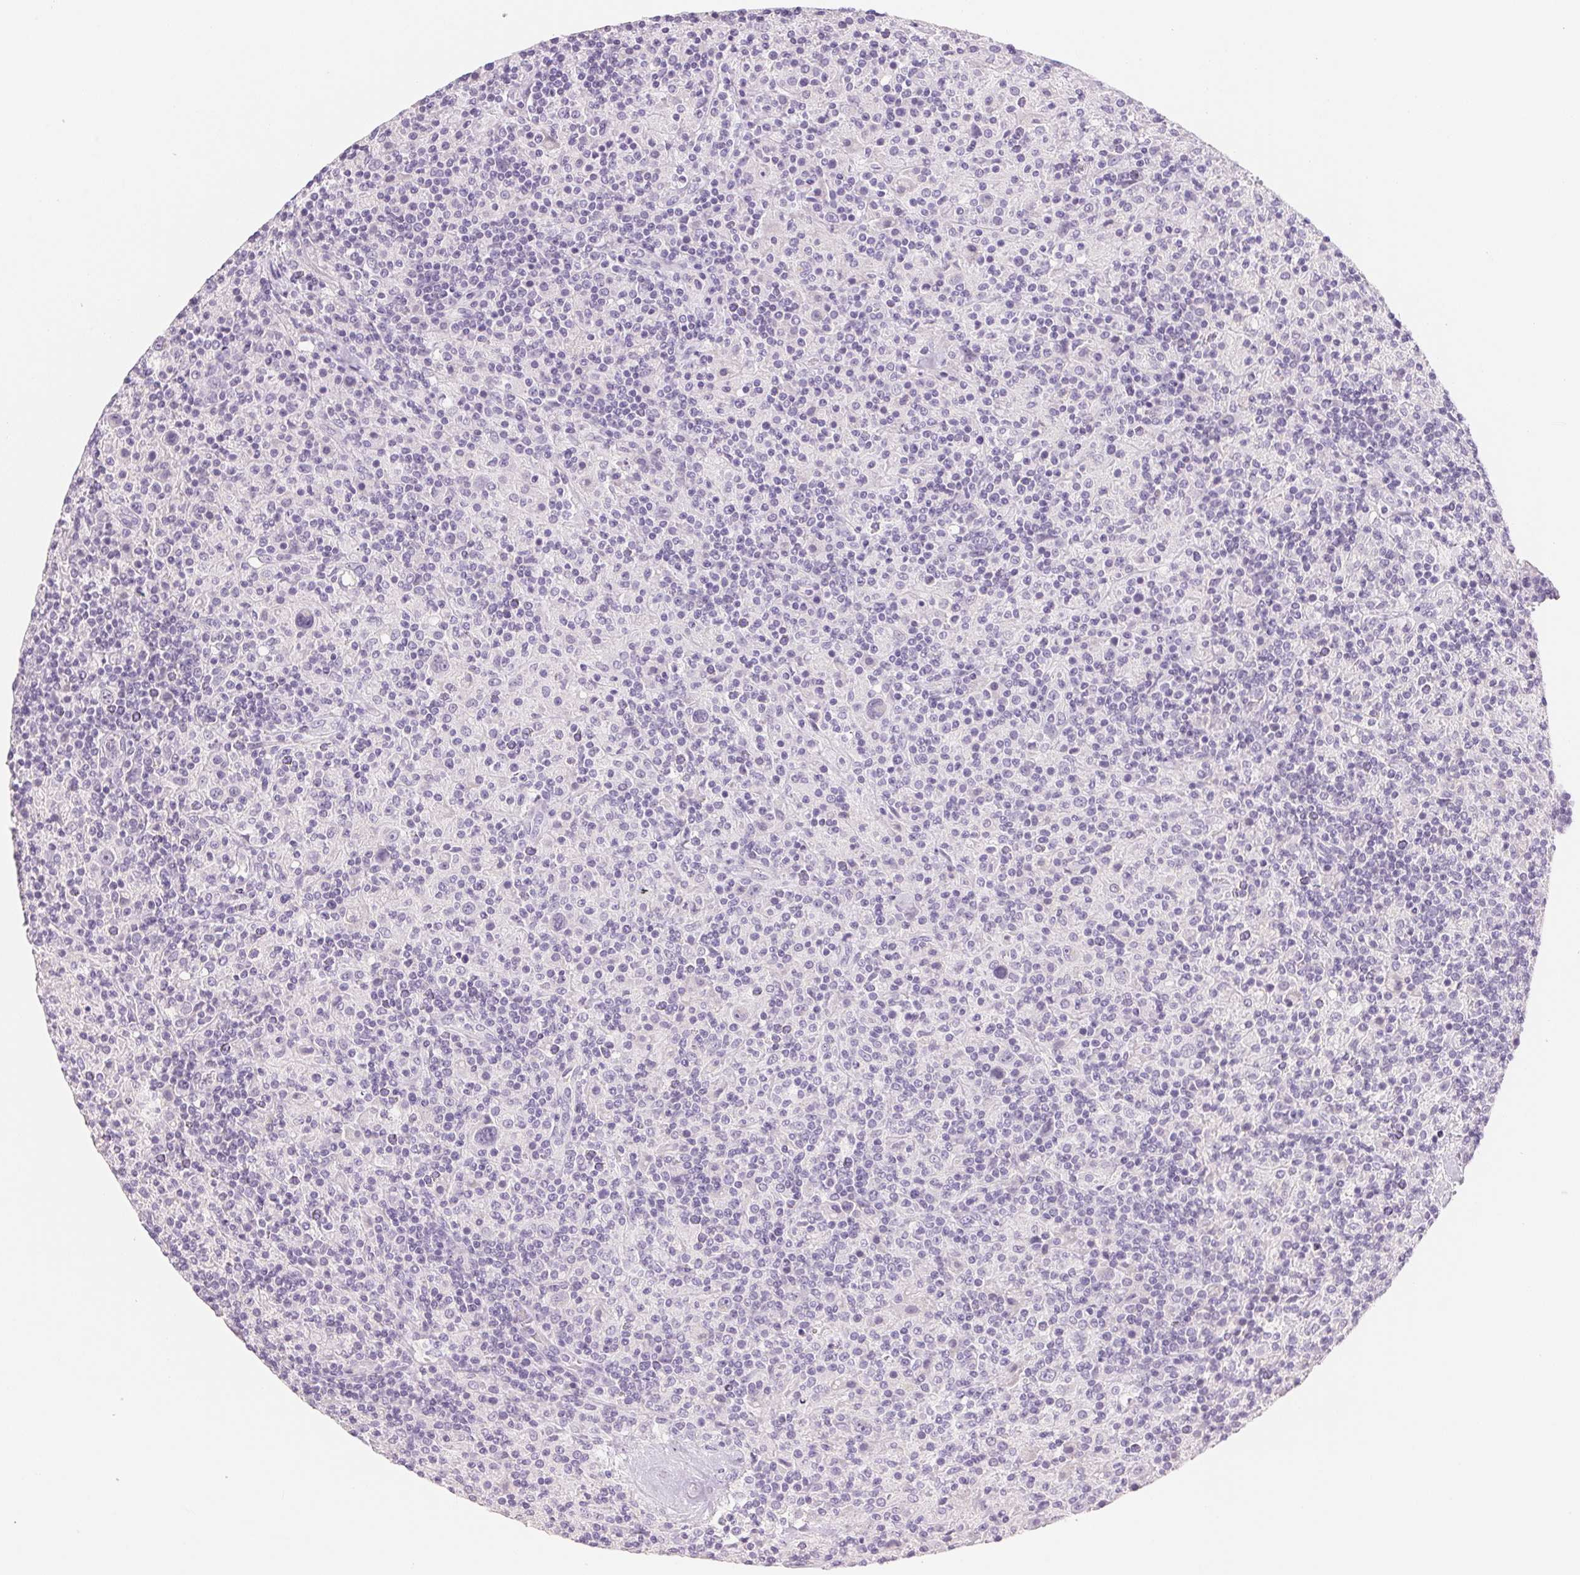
{"staining": {"intensity": "negative", "quantity": "none", "location": "none"}, "tissue": "lymphoma", "cell_type": "Tumor cells", "image_type": "cancer", "snomed": [{"axis": "morphology", "description": "Hodgkin's disease, NOS"}, {"axis": "topography", "description": "Lymph node"}], "caption": "Hodgkin's disease was stained to show a protein in brown. There is no significant positivity in tumor cells. (Brightfield microscopy of DAB immunohistochemistry at high magnification).", "gene": "ACP3", "patient": {"sex": "male", "age": 70}}